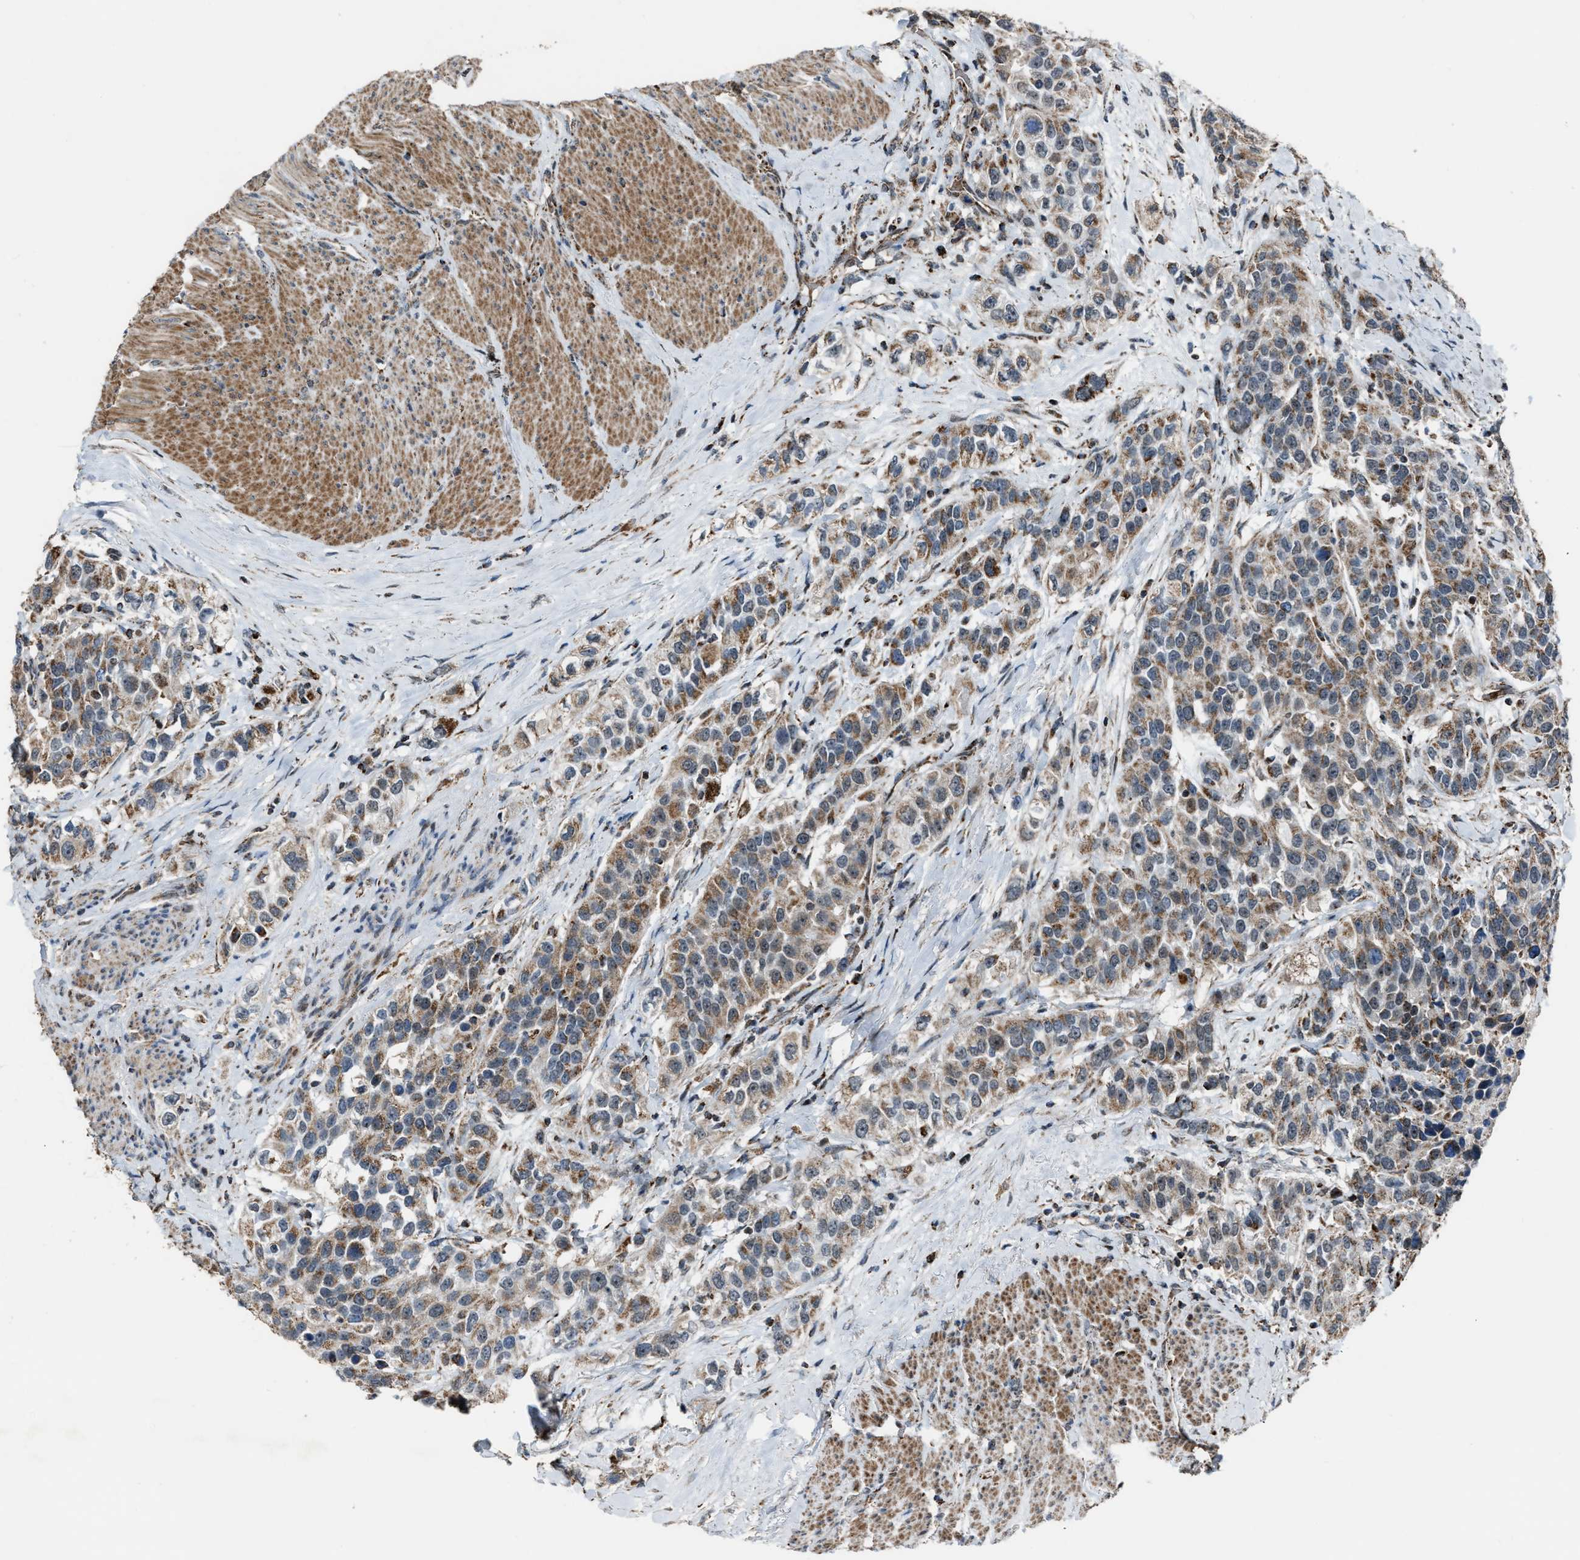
{"staining": {"intensity": "moderate", "quantity": ">75%", "location": "cytoplasmic/membranous"}, "tissue": "urothelial cancer", "cell_type": "Tumor cells", "image_type": "cancer", "snomed": [{"axis": "morphology", "description": "Urothelial carcinoma, High grade"}, {"axis": "topography", "description": "Urinary bladder"}], "caption": "This is an image of immunohistochemistry staining of urothelial carcinoma (high-grade), which shows moderate staining in the cytoplasmic/membranous of tumor cells.", "gene": "CHN2", "patient": {"sex": "female", "age": 80}}